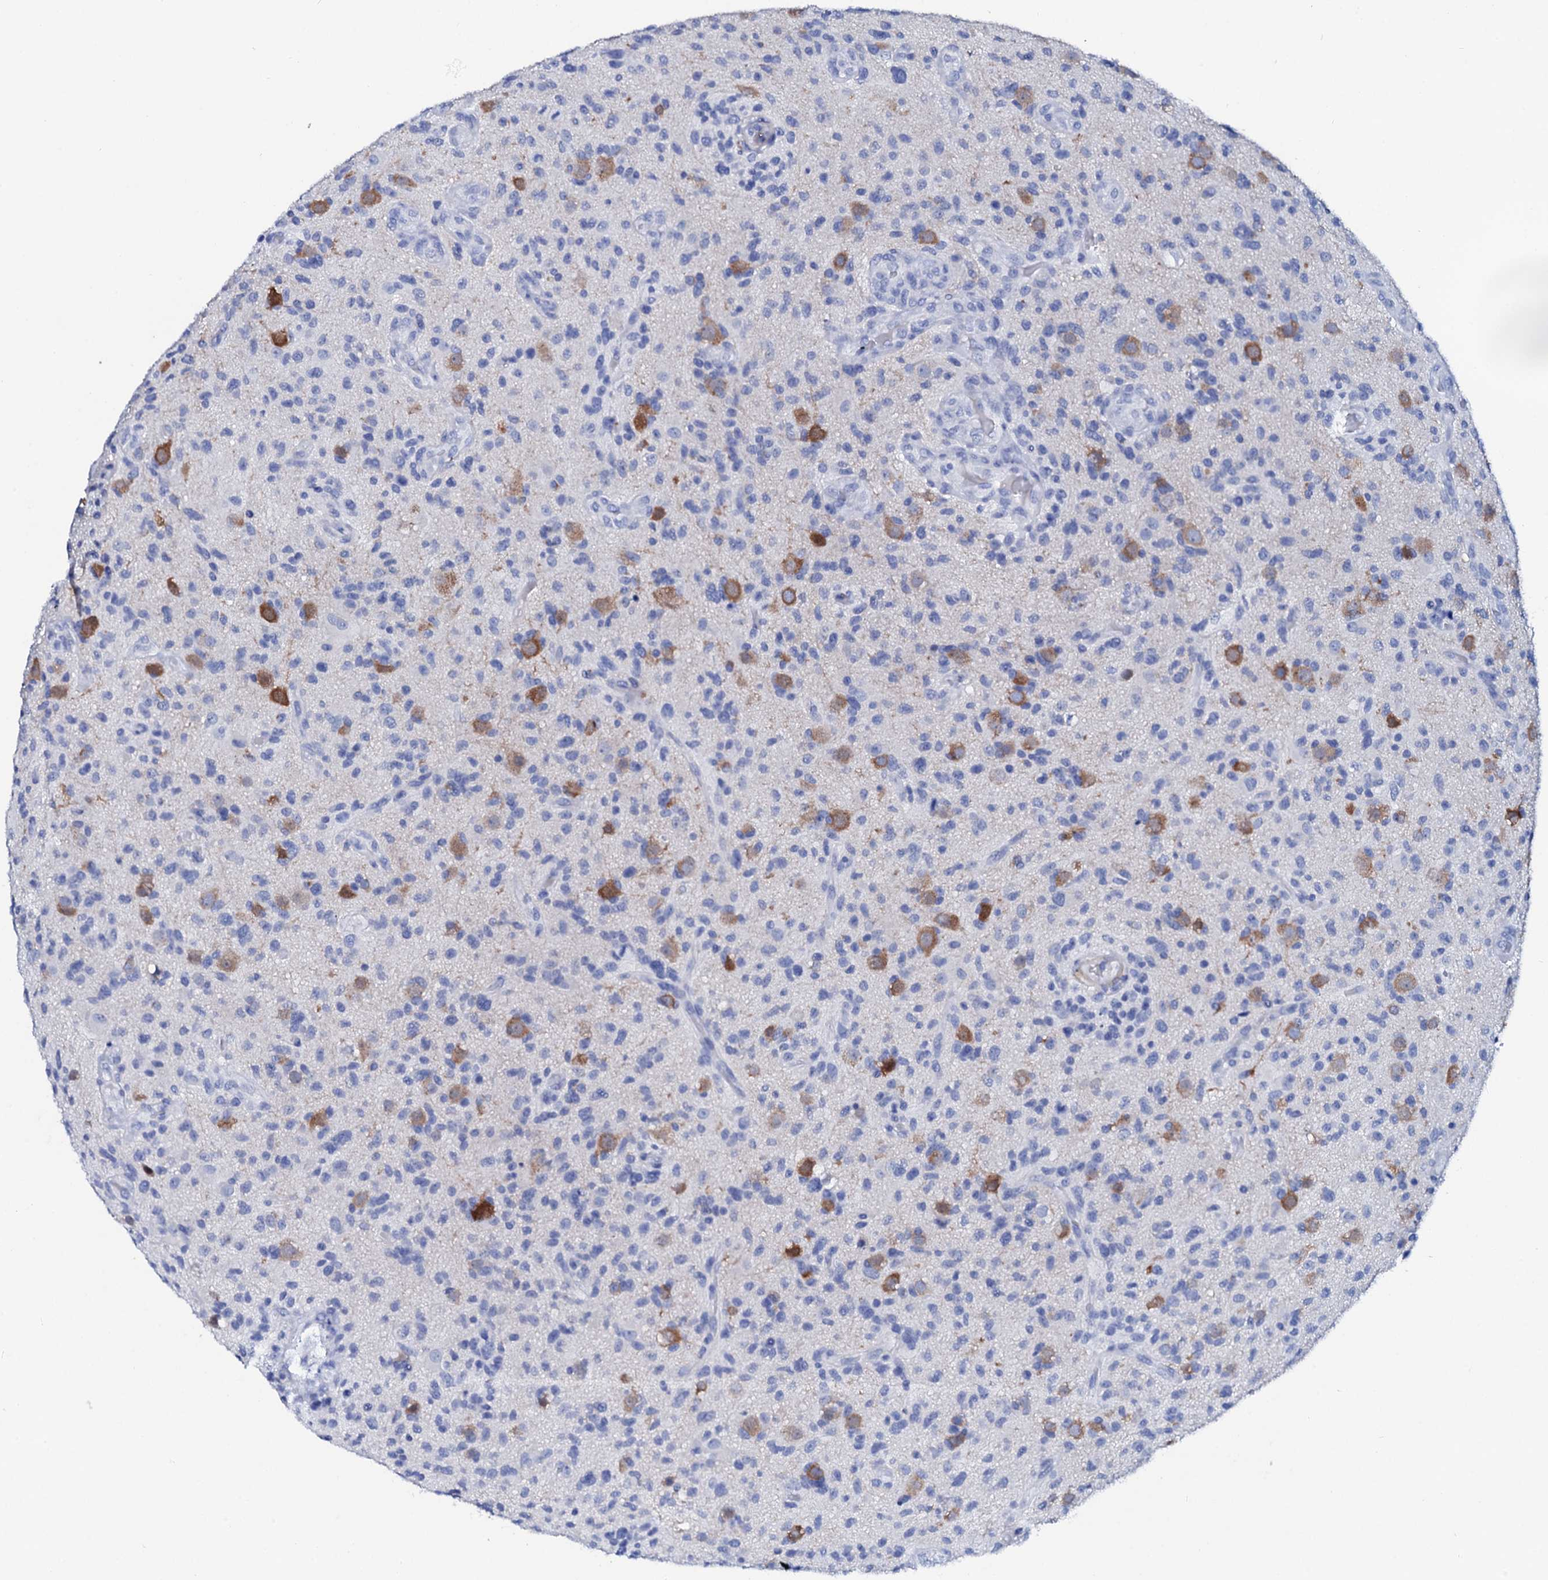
{"staining": {"intensity": "negative", "quantity": "none", "location": "none"}, "tissue": "glioma", "cell_type": "Tumor cells", "image_type": "cancer", "snomed": [{"axis": "morphology", "description": "Glioma, malignant, High grade"}, {"axis": "topography", "description": "Brain"}], "caption": "This is a micrograph of immunohistochemistry staining of glioma, which shows no expression in tumor cells.", "gene": "GLB1L3", "patient": {"sex": "male", "age": 47}}